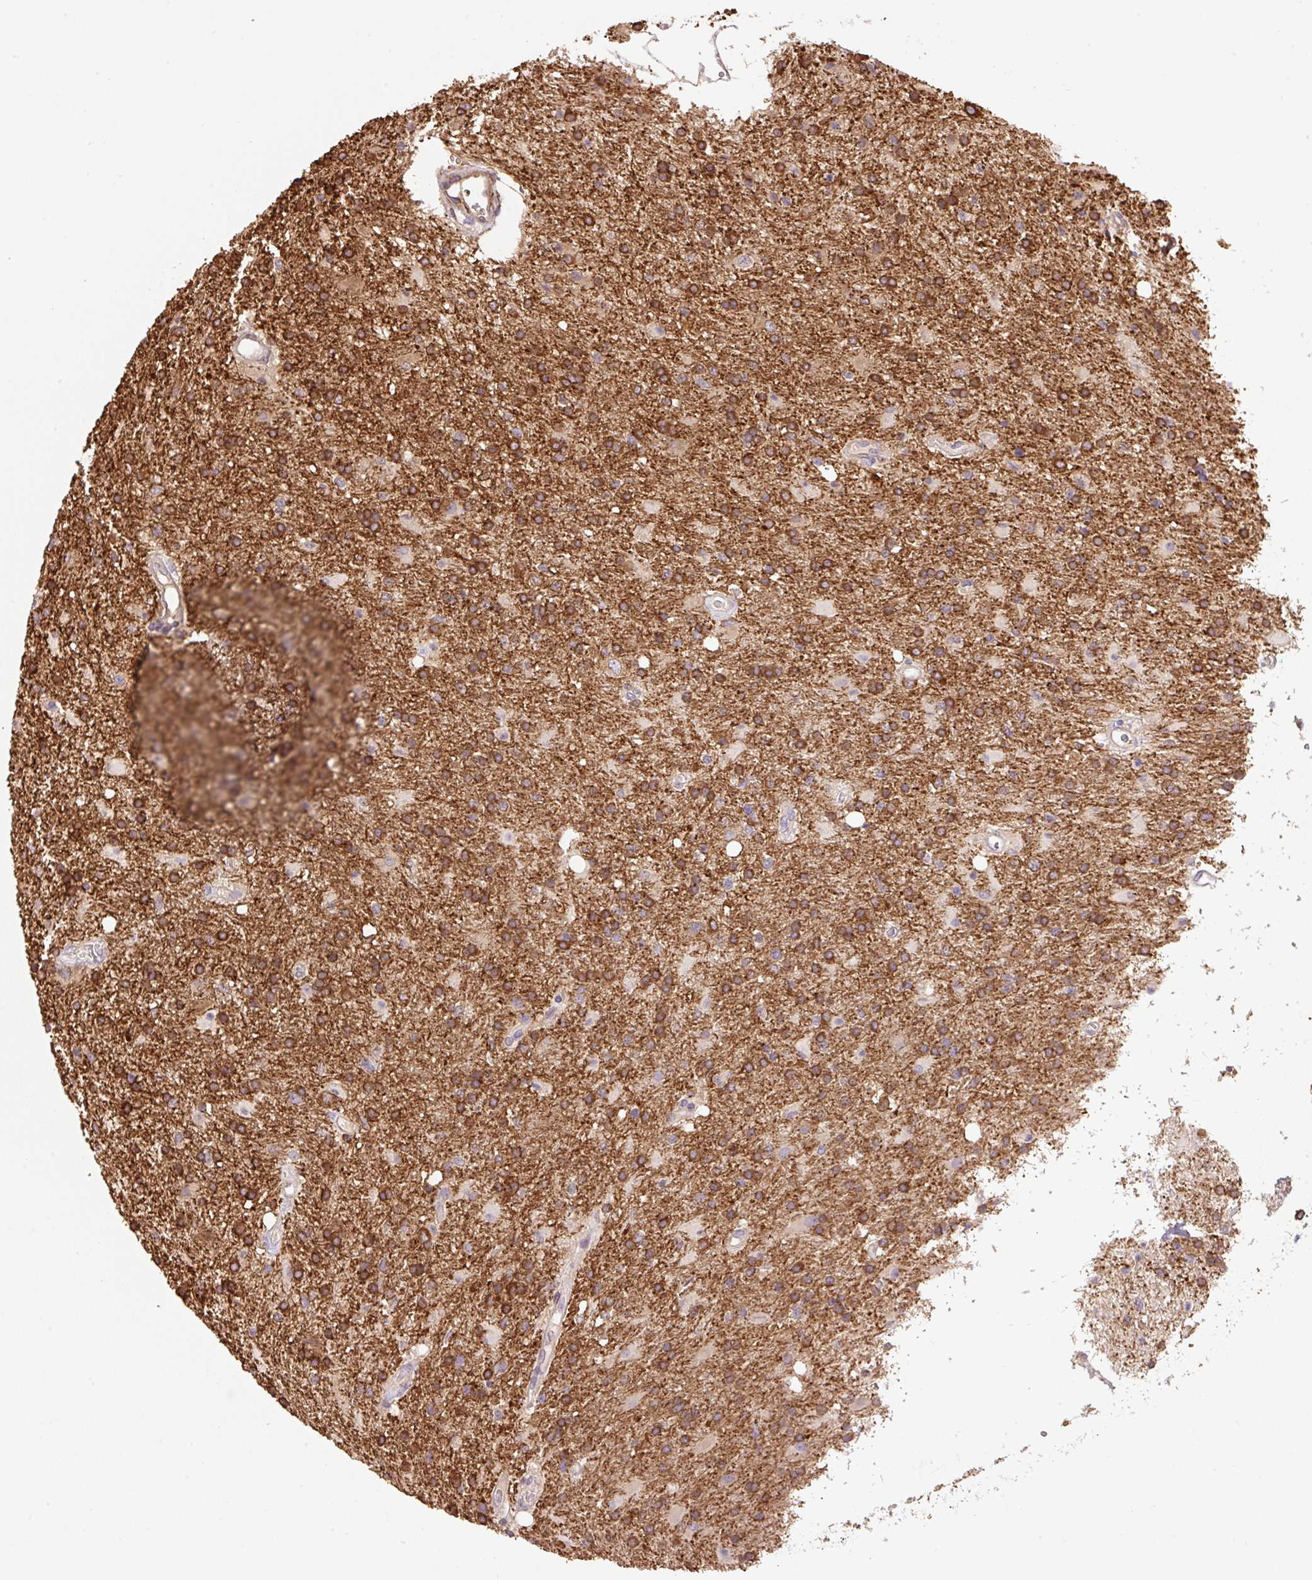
{"staining": {"intensity": "strong", "quantity": "25%-75%", "location": "cytoplasmic/membranous"}, "tissue": "glioma", "cell_type": "Tumor cells", "image_type": "cancer", "snomed": [{"axis": "morphology", "description": "Glioma, malignant, High grade"}, {"axis": "topography", "description": "Brain"}], "caption": "Human glioma stained for a protein (brown) shows strong cytoplasmic/membranous positive expression in about 25%-75% of tumor cells.", "gene": "COX8A", "patient": {"sex": "male", "age": 56}}